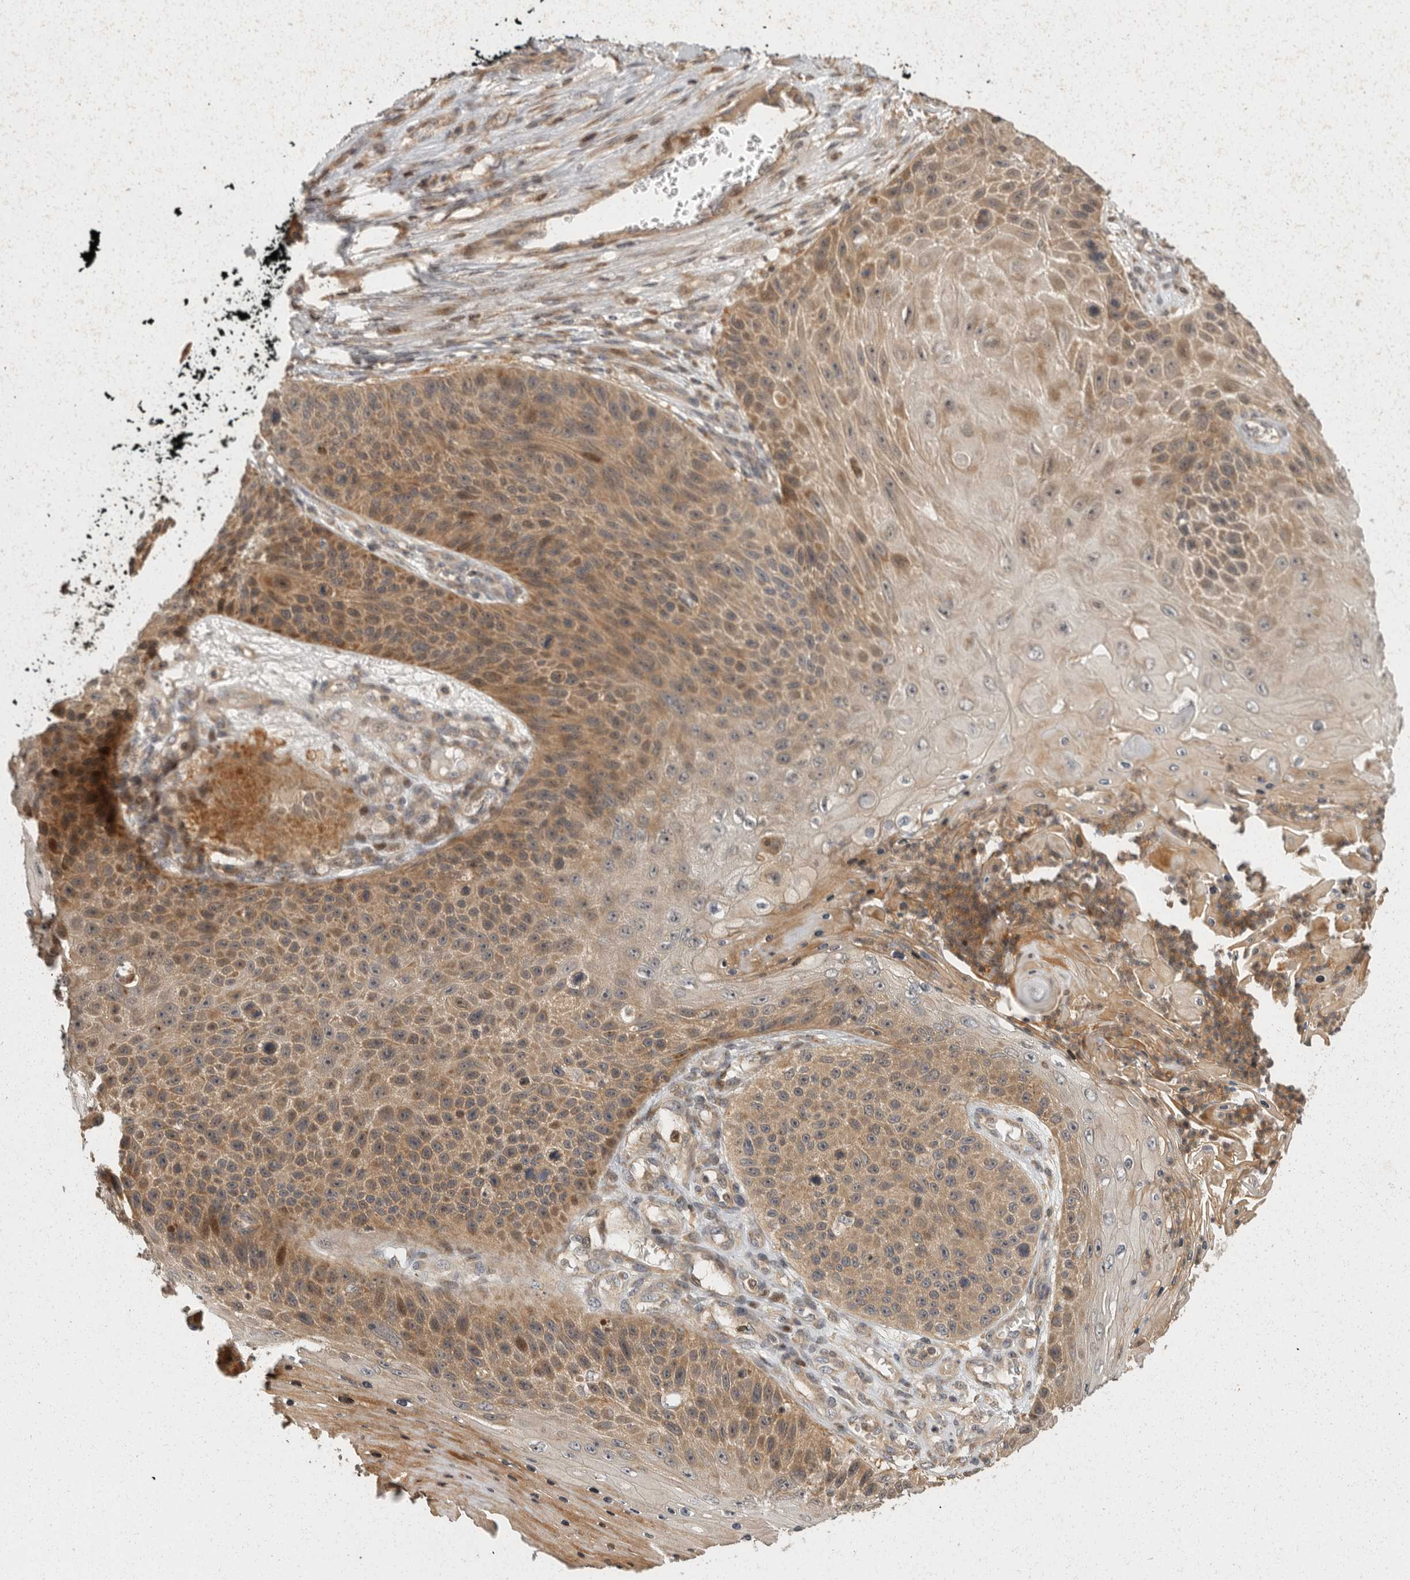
{"staining": {"intensity": "moderate", "quantity": ">75%", "location": "cytoplasmic/membranous"}, "tissue": "skin cancer", "cell_type": "Tumor cells", "image_type": "cancer", "snomed": [{"axis": "morphology", "description": "Squamous cell carcinoma, NOS"}, {"axis": "topography", "description": "Skin"}], "caption": "Protein positivity by immunohistochemistry (IHC) reveals moderate cytoplasmic/membranous positivity in approximately >75% of tumor cells in skin cancer (squamous cell carcinoma).", "gene": "SWT1", "patient": {"sex": "female", "age": 88}}